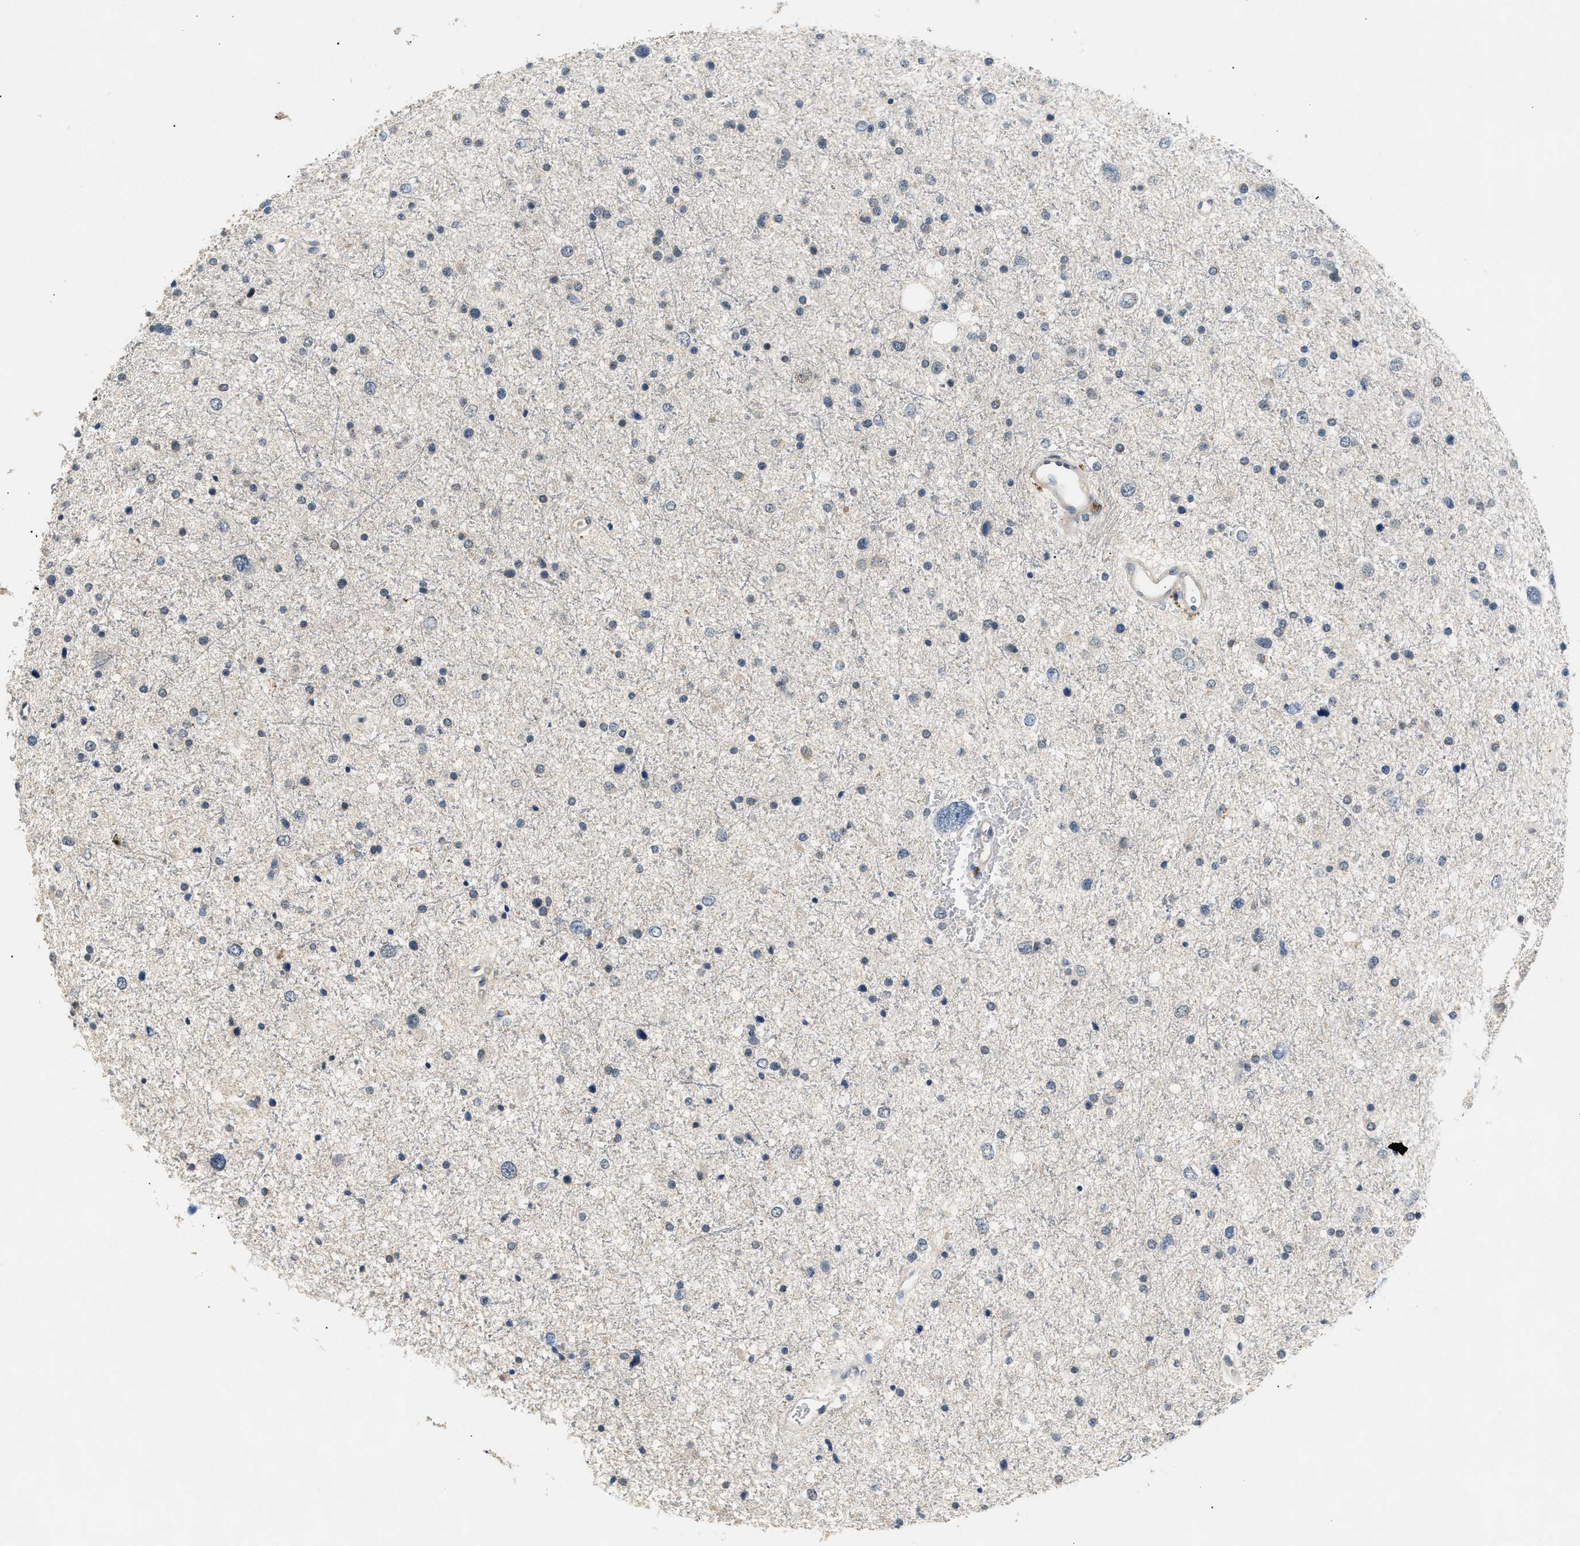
{"staining": {"intensity": "negative", "quantity": "none", "location": "none"}, "tissue": "glioma", "cell_type": "Tumor cells", "image_type": "cancer", "snomed": [{"axis": "morphology", "description": "Glioma, malignant, Low grade"}, {"axis": "topography", "description": "Brain"}], "caption": "The micrograph exhibits no staining of tumor cells in glioma. (Brightfield microscopy of DAB (3,3'-diaminobenzidine) immunohistochemistry at high magnification).", "gene": "INHA", "patient": {"sex": "female", "age": 37}}